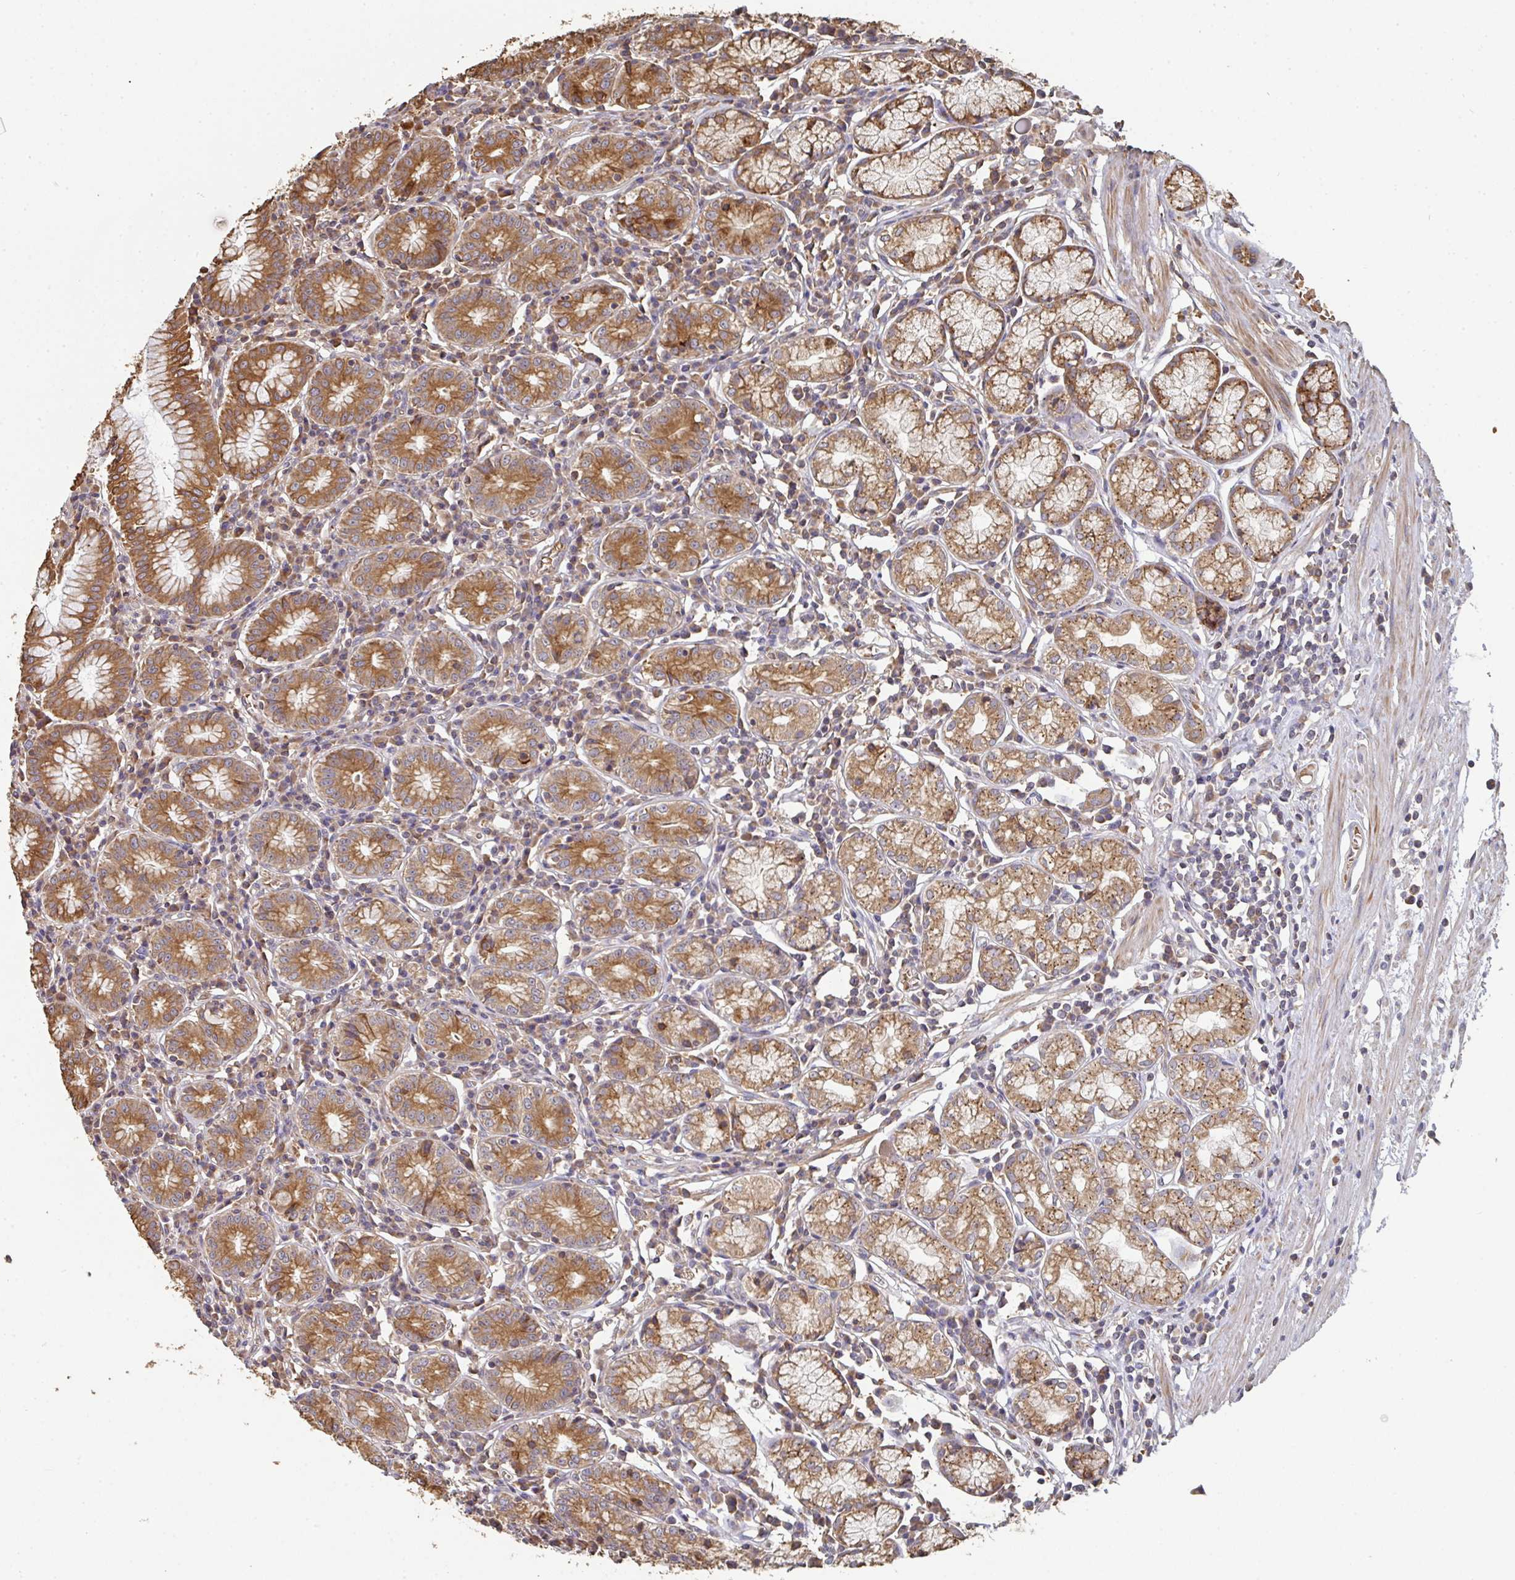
{"staining": {"intensity": "moderate", "quantity": ">75%", "location": "cytoplasmic/membranous"}, "tissue": "stomach", "cell_type": "Glandular cells", "image_type": "normal", "snomed": [{"axis": "morphology", "description": "Normal tissue, NOS"}, {"axis": "topography", "description": "Stomach"}], "caption": "Immunohistochemistry (IHC) of normal human stomach exhibits medium levels of moderate cytoplasmic/membranous positivity in approximately >75% of glandular cells. The protein is stained brown, and the nuclei are stained in blue (DAB (3,3'-diaminobenzidine) IHC with brightfield microscopy, high magnification).", "gene": "POLG", "patient": {"sex": "male", "age": 55}}